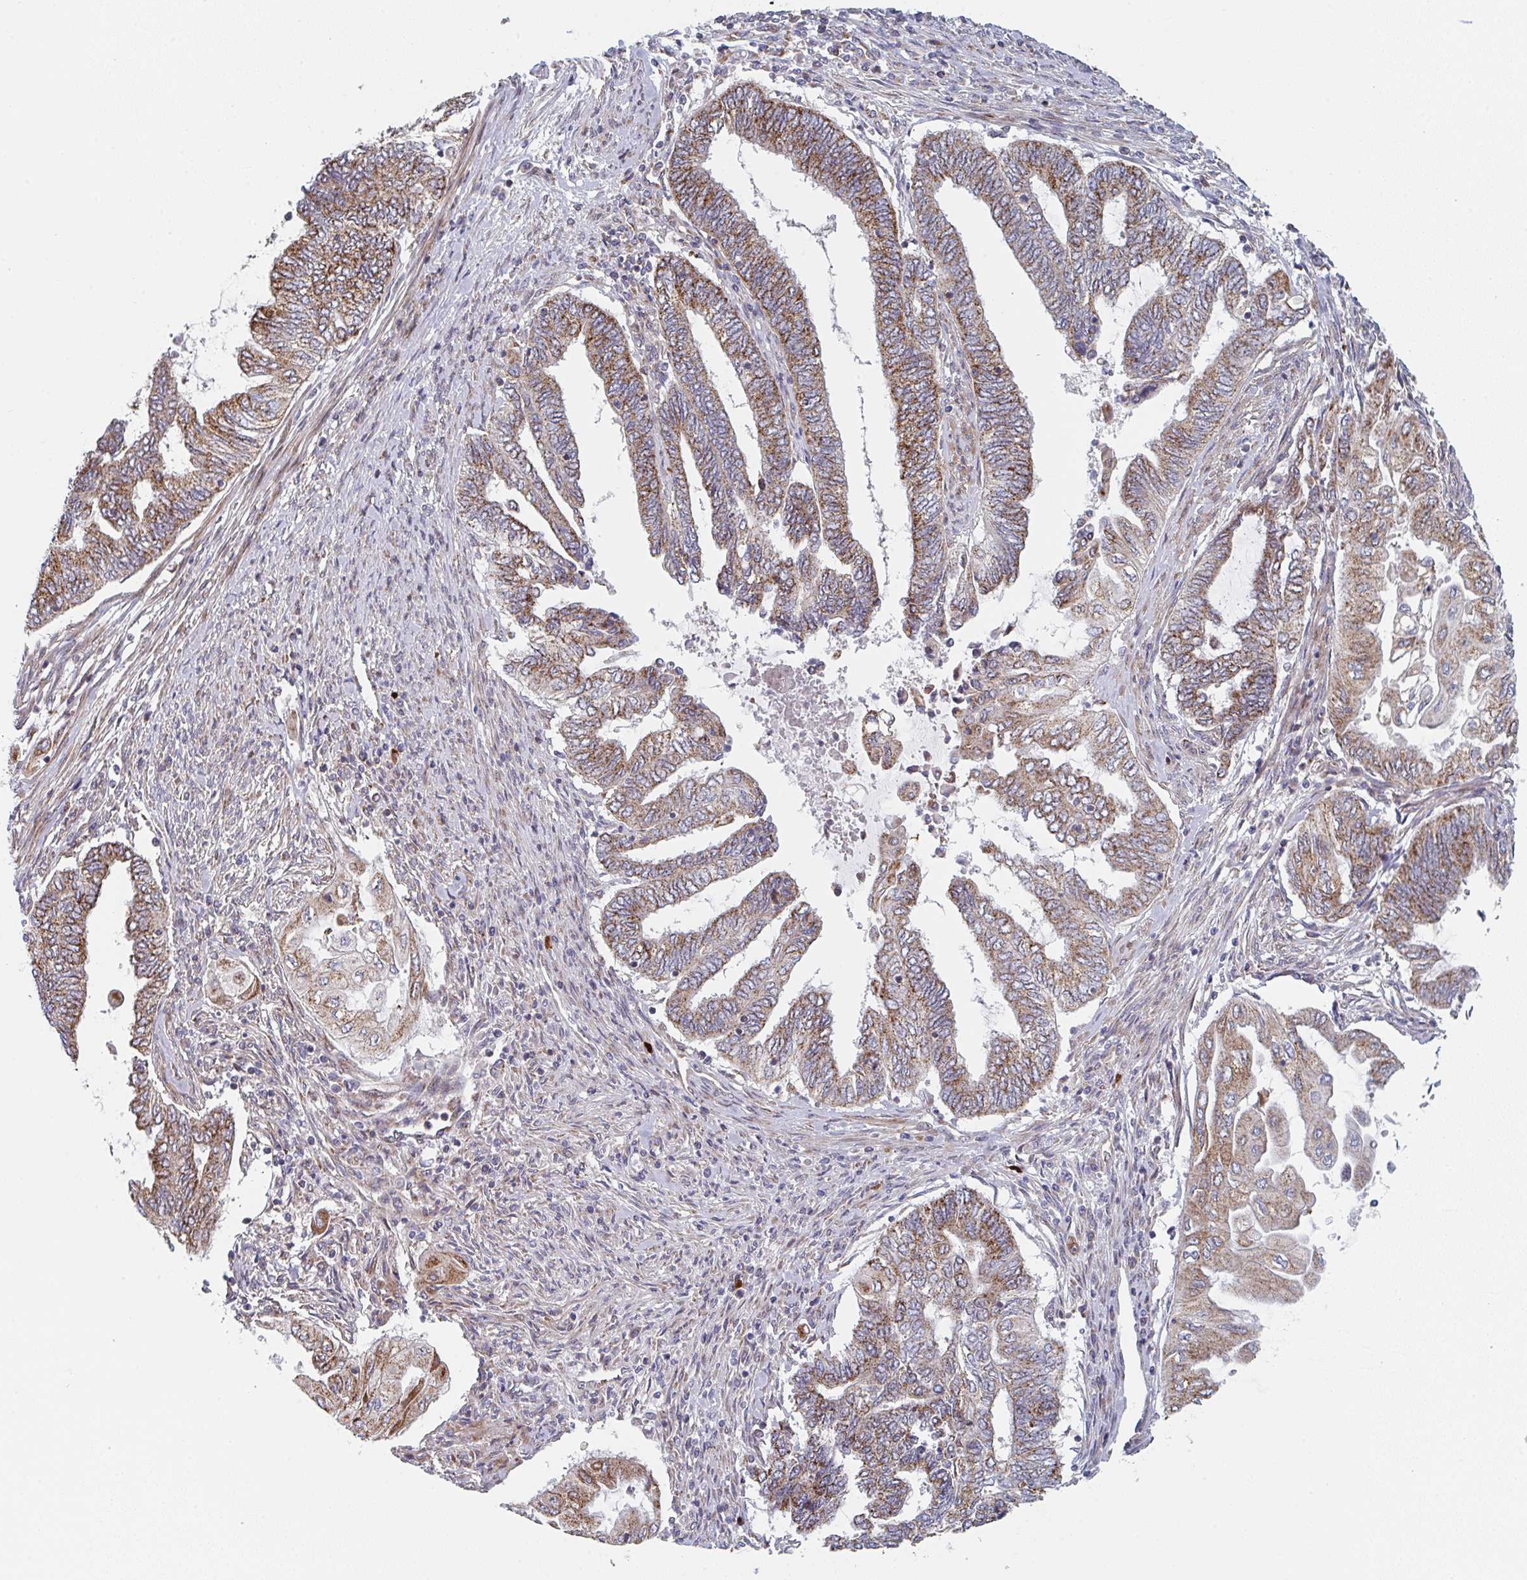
{"staining": {"intensity": "moderate", "quantity": ">75%", "location": "cytoplasmic/membranous"}, "tissue": "endometrial cancer", "cell_type": "Tumor cells", "image_type": "cancer", "snomed": [{"axis": "morphology", "description": "Adenocarcinoma, NOS"}, {"axis": "topography", "description": "Uterus"}, {"axis": "topography", "description": "Endometrium"}], "caption": "IHC micrograph of adenocarcinoma (endometrial) stained for a protein (brown), which displays medium levels of moderate cytoplasmic/membranous staining in about >75% of tumor cells.", "gene": "ZNF644", "patient": {"sex": "female", "age": 70}}